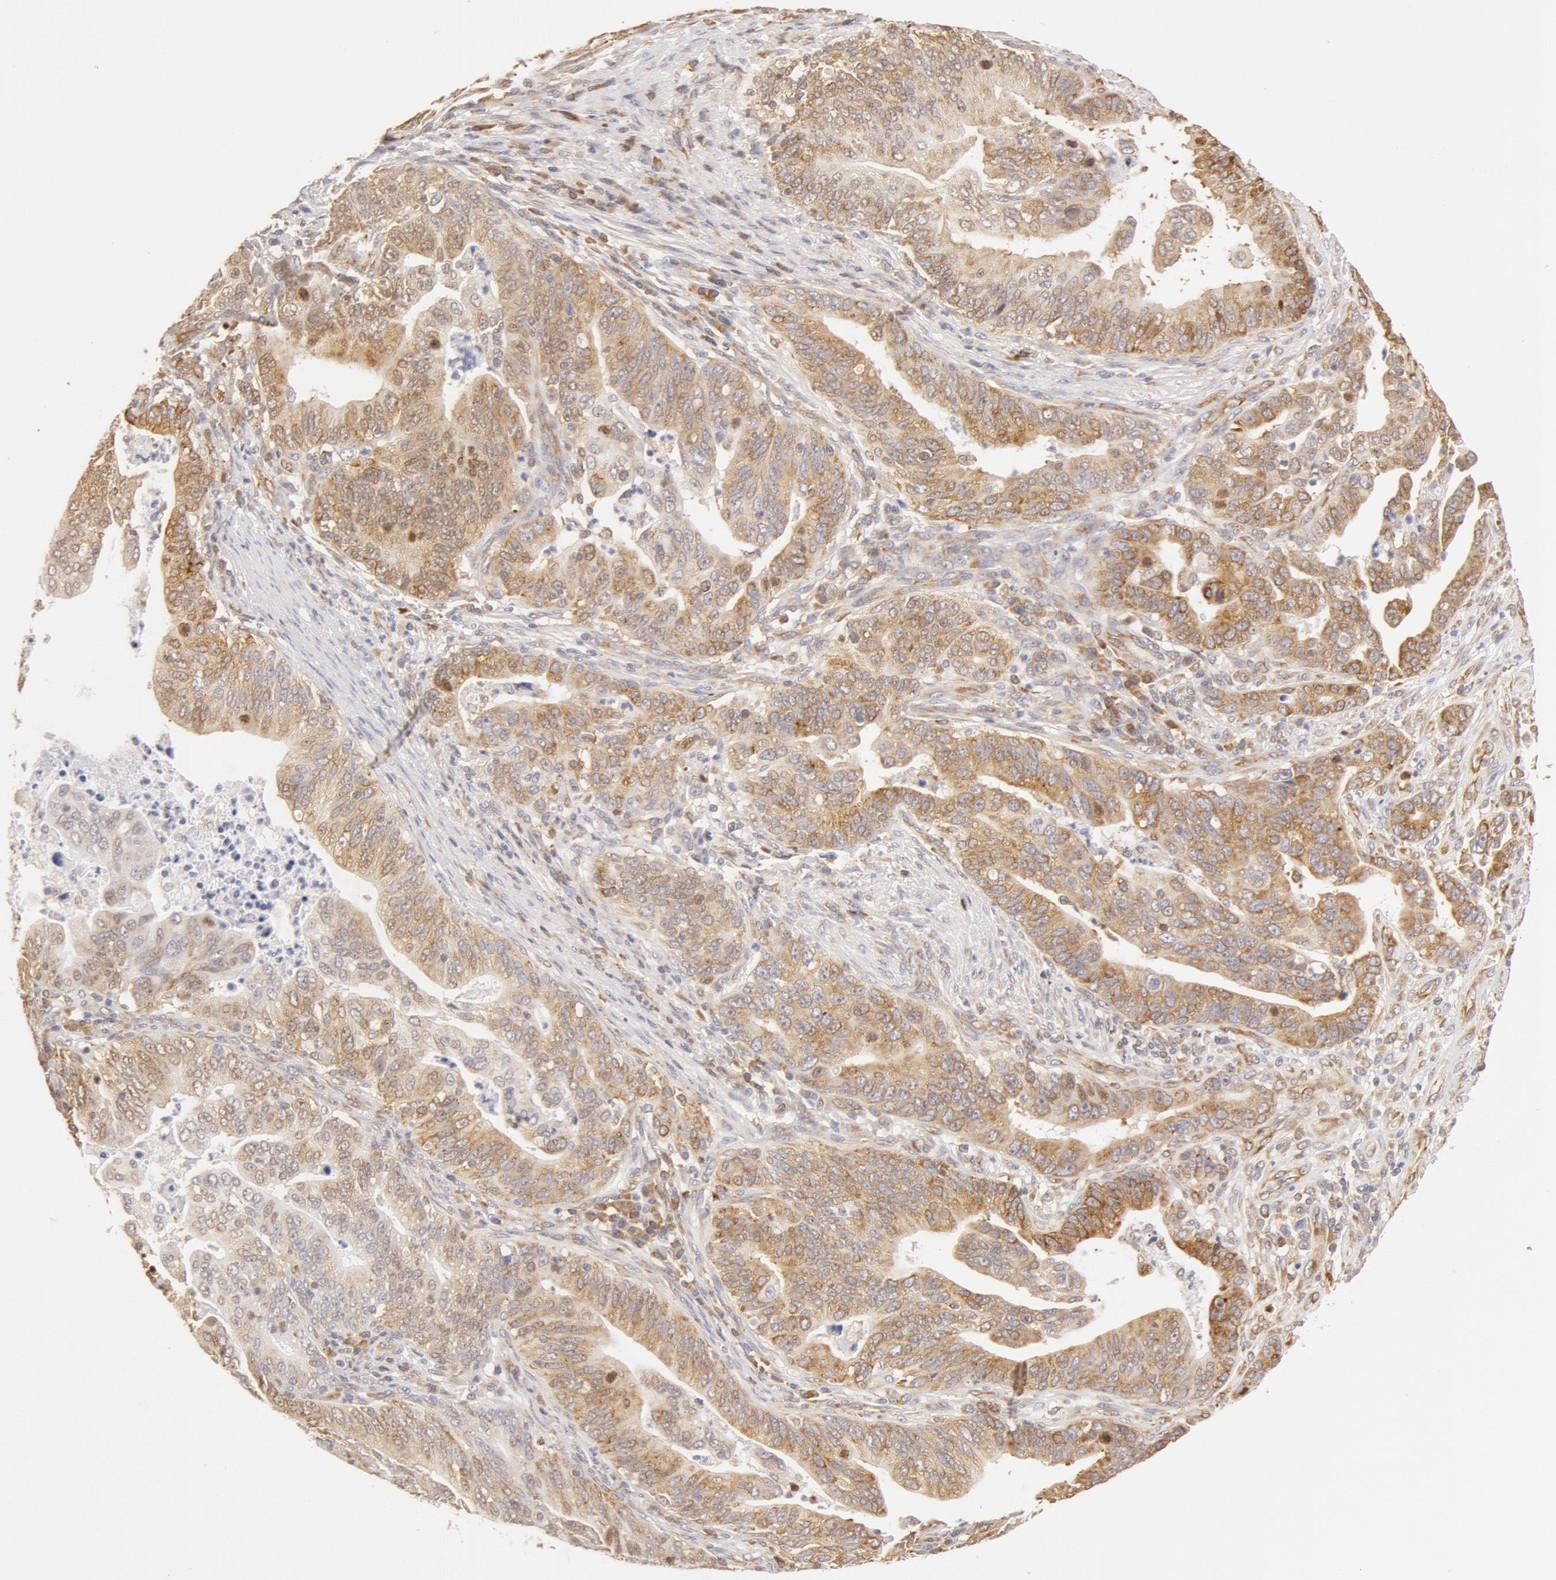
{"staining": {"intensity": "weak", "quantity": "25%-75%", "location": "cytoplasmic/membranous"}, "tissue": "stomach cancer", "cell_type": "Tumor cells", "image_type": "cancer", "snomed": [{"axis": "morphology", "description": "Adenocarcinoma, NOS"}, {"axis": "topography", "description": "Stomach, upper"}], "caption": "Human stomach cancer (adenocarcinoma) stained with a brown dye exhibits weak cytoplasmic/membranous positive staining in approximately 25%-75% of tumor cells.", "gene": "DDX3Y", "patient": {"sex": "female", "age": 50}}